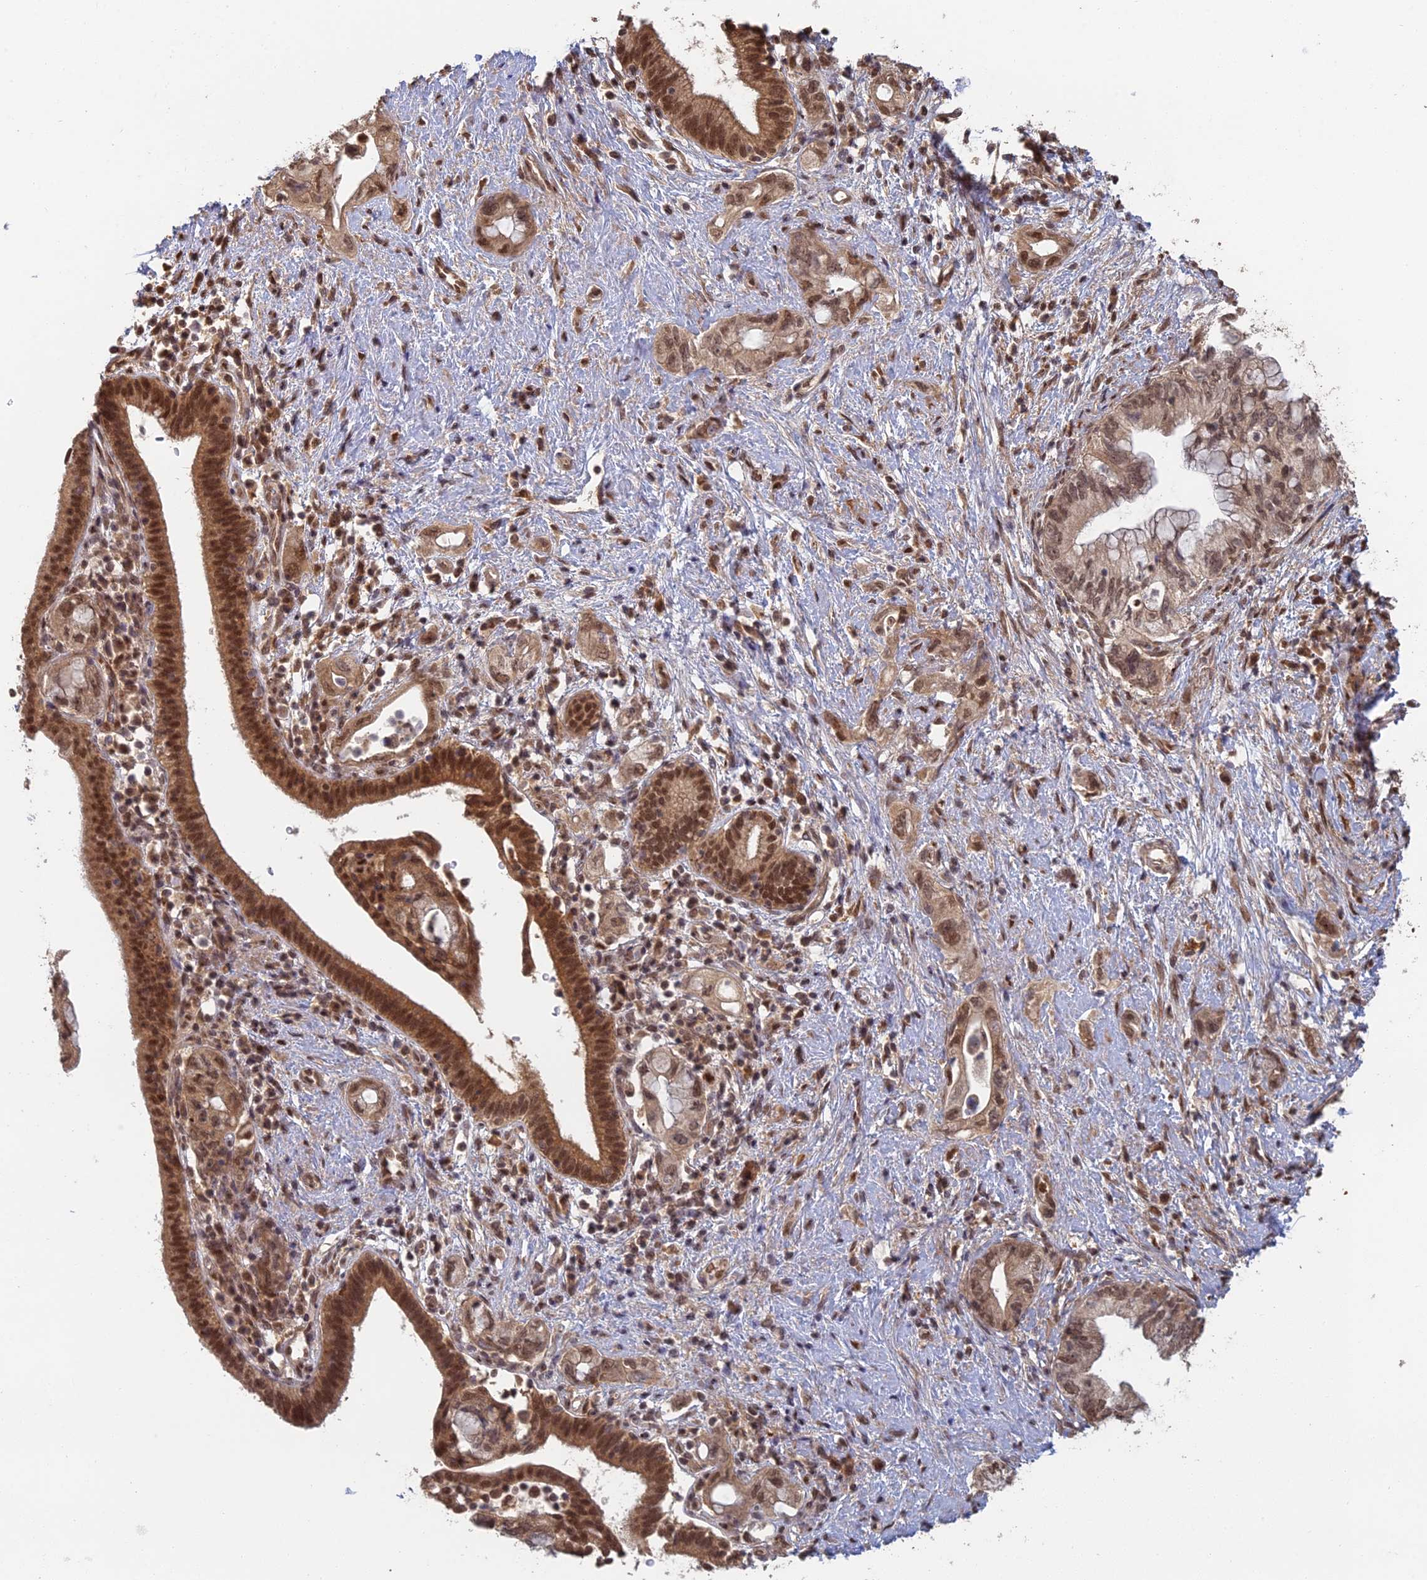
{"staining": {"intensity": "moderate", "quantity": ">75%", "location": "nuclear"}, "tissue": "pancreatic cancer", "cell_type": "Tumor cells", "image_type": "cancer", "snomed": [{"axis": "morphology", "description": "Adenocarcinoma, NOS"}, {"axis": "topography", "description": "Pancreas"}], "caption": "IHC histopathology image of neoplastic tissue: adenocarcinoma (pancreatic) stained using immunohistochemistry demonstrates medium levels of moderate protein expression localized specifically in the nuclear of tumor cells, appearing as a nuclear brown color.", "gene": "RANBP3", "patient": {"sex": "female", "age": 73}}